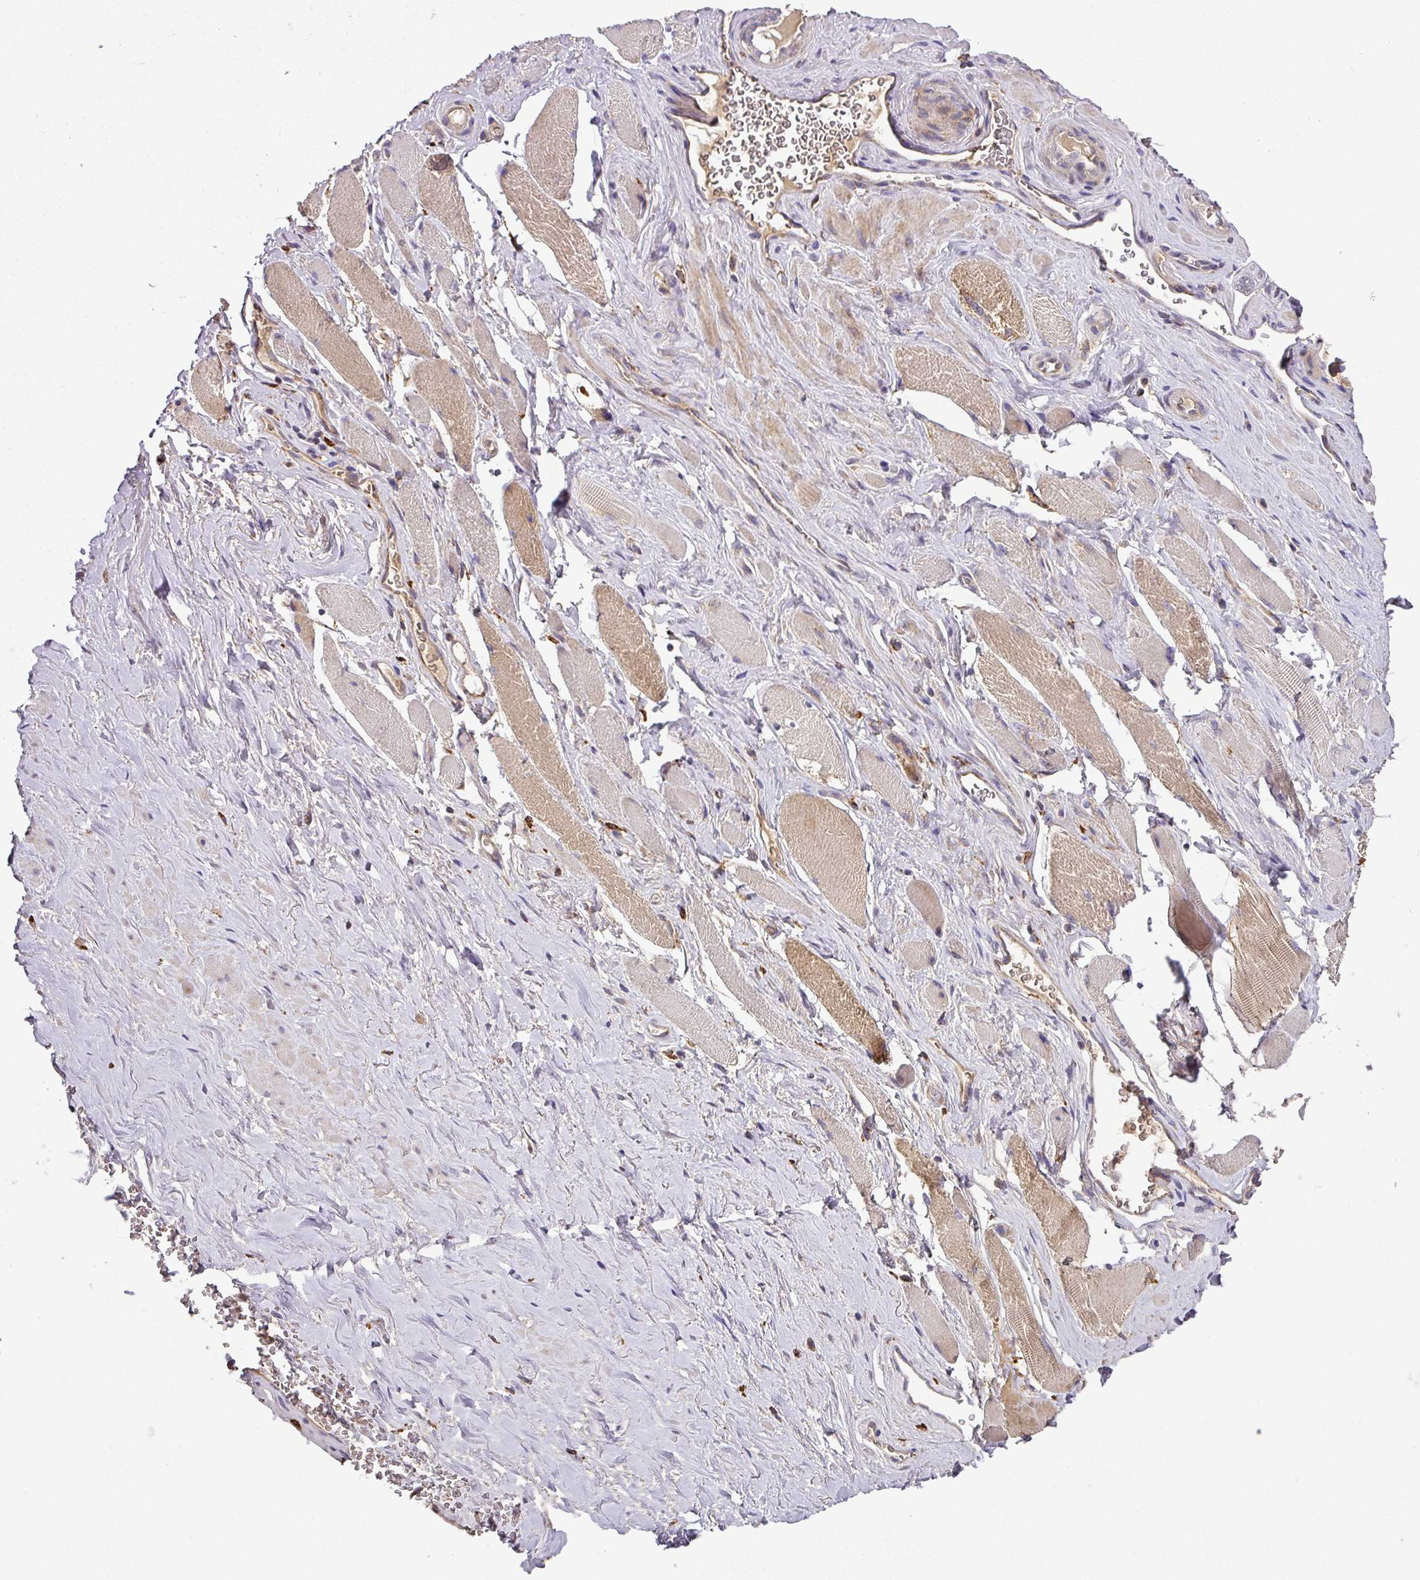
{"staining": {"intensity": "weak", "quantity": "25%-75%", "location": "cytoplasmic/membranous"}, "tissue": "soft tissue", "cell_type": "Fibroblasts", "image_type": "normal", "snomed": [{"axis": "morphology", "description": "Normal tissue, NOS"}, {"axis": "topography", "description": "Prostate"}, {"axis": "topography", "description": "Peripheral nerve tissue"}], "caption": "Fibroblasts display weak cytoplasmic/membranous positivity in about 25%-75% of cells in unremarkable soft tissue. The protein of interest is stained brown, and the nuclei are stained in blue (DAB (3,3'-diaminobenzidine) IHC with brightfield microscopy, high magnification).", "gene": "ZNF513", "patient": {"sex": "male", "age": 61}}